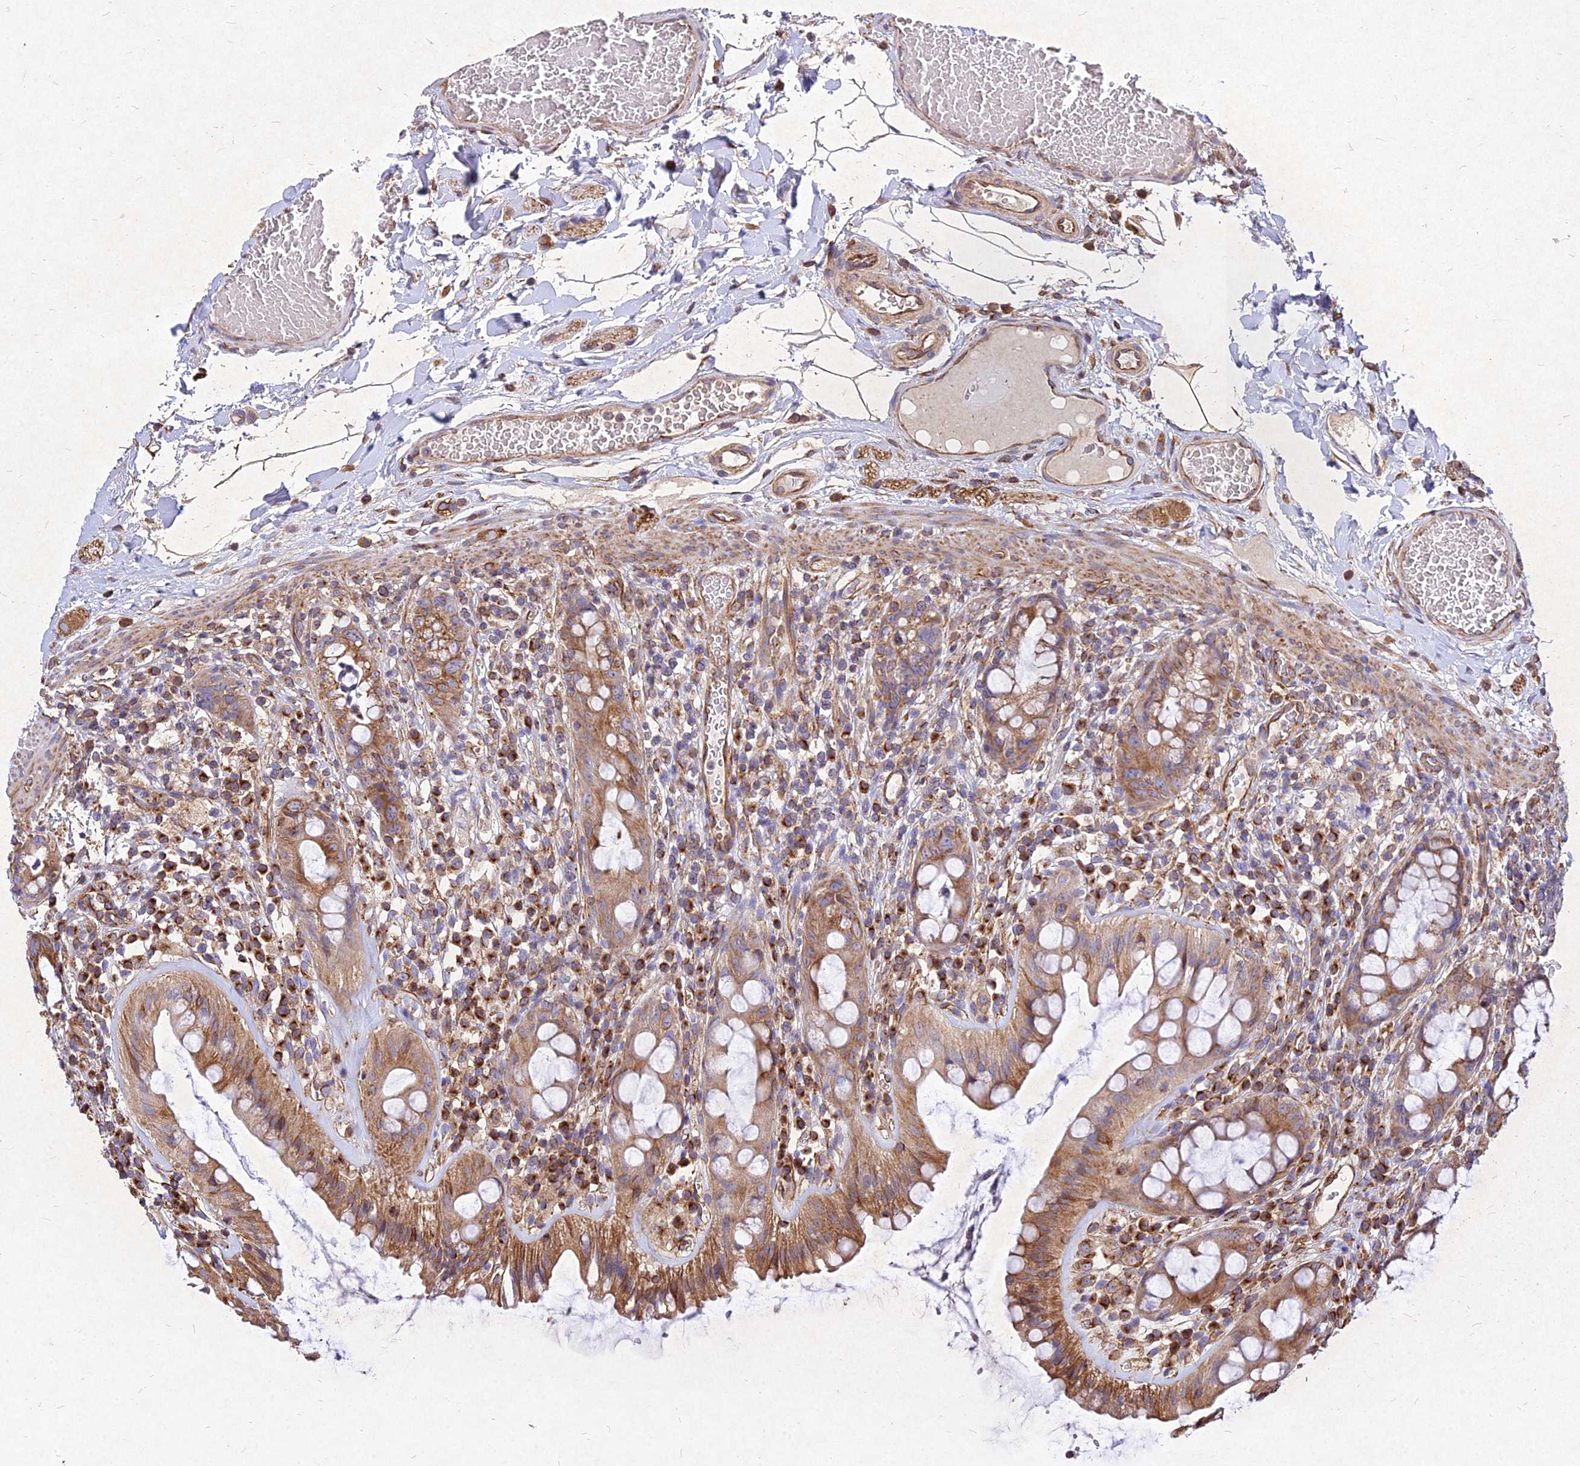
{"staining": {"intensity": "moderate", "quantity": ">75%", "location": "cytoplasmic/membranous"}, "tissue": "rectum", "cell_type": "Glandular cells", "image_type": "normal", "snomed": [{"axis": "morphology", "description": "Normal tissue, NOS"}, {"axis": "topography", "description": "Rectum"}], "caption": "Rectum stained with DAB (3,3'-diaminobenzidine) immunohistochemistry (IHC) displays medium levels of moderate cytoplasmic/membranous positivity in approximately >75% of glandular cells.", "gene": "SKA1", "patient": {"sex": "female", "age": 57}}